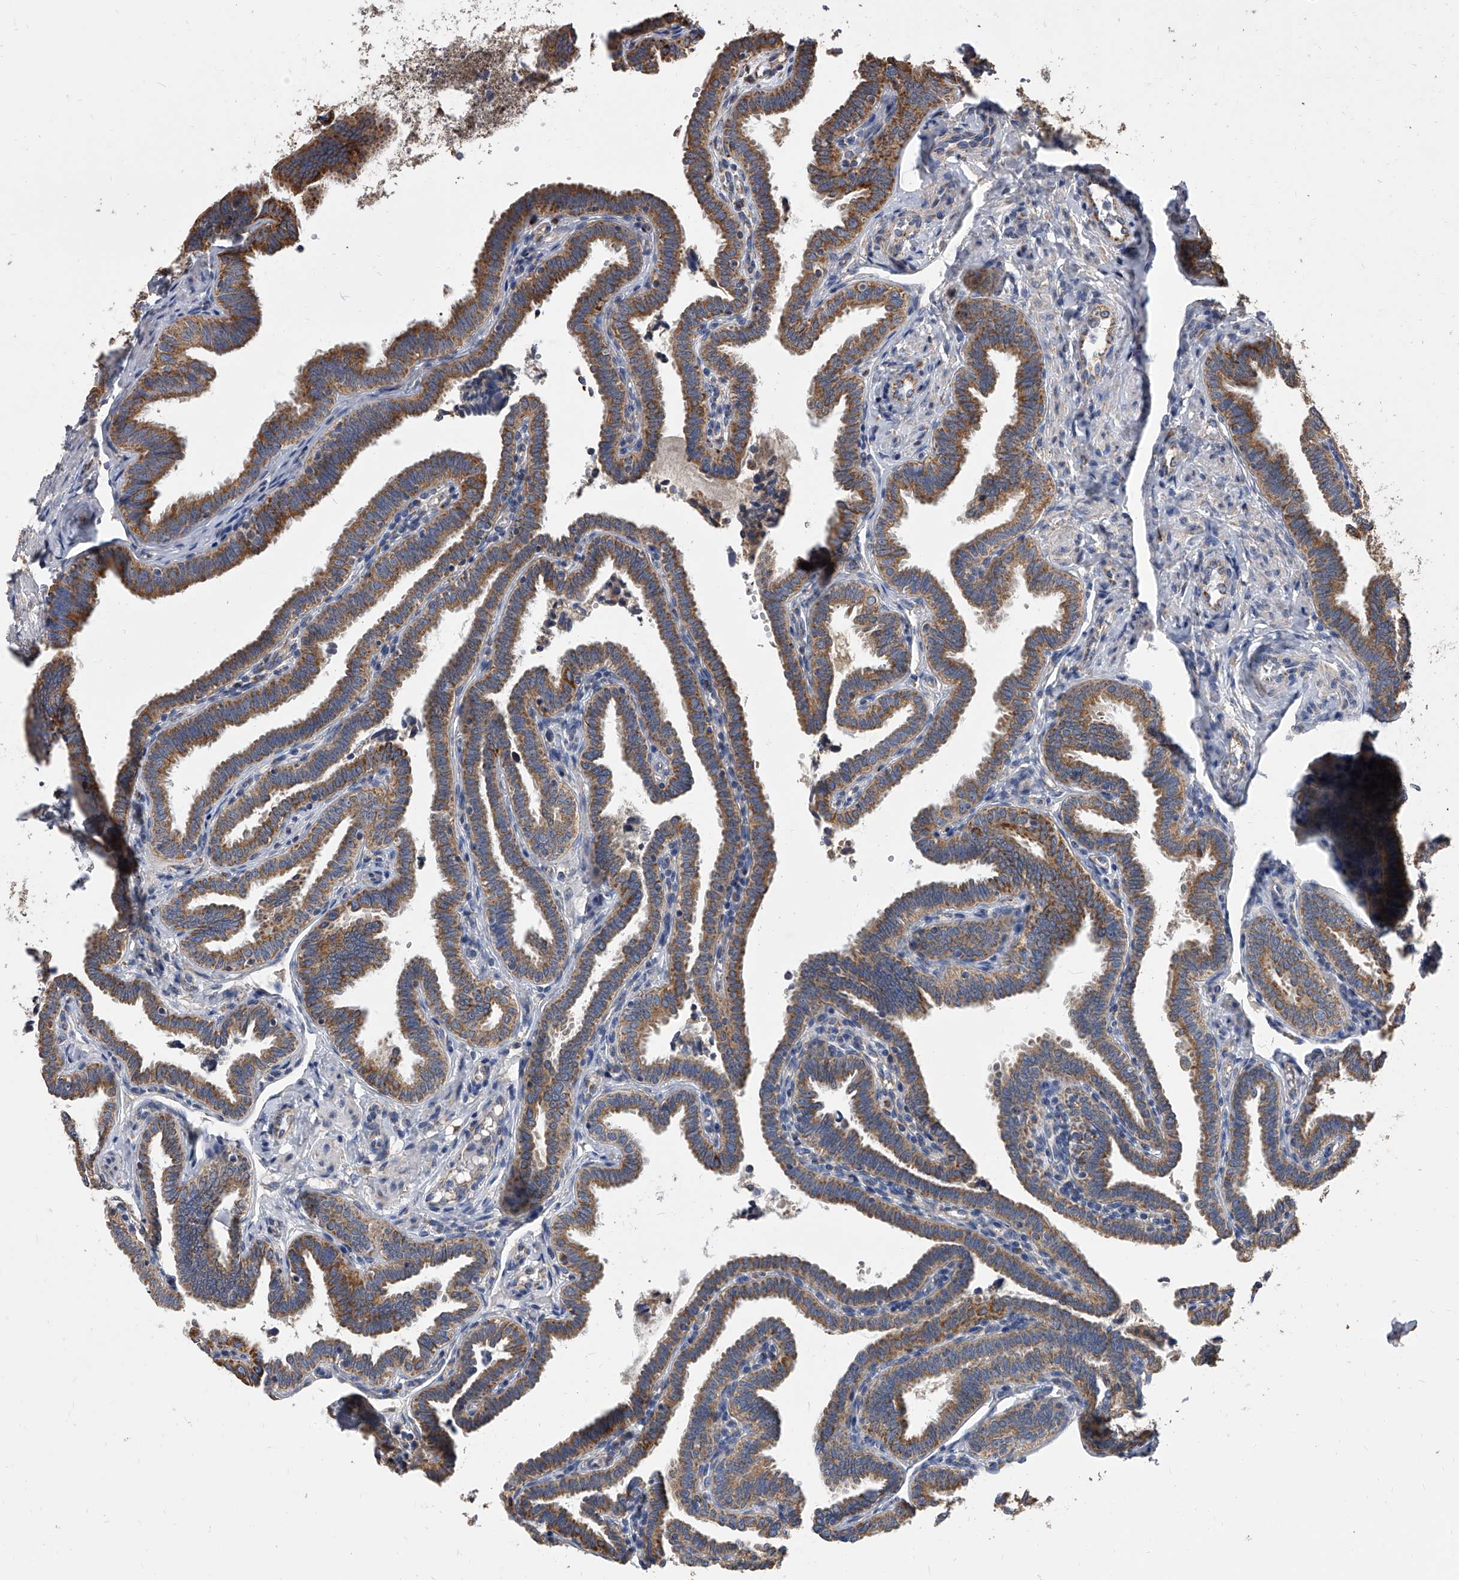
{"staining": {"intensity": "strong", "quantity": "25%-75%", "location": "cytoplasmic/membranous"}, "tissue": "fallopian tube", "cell_type": "Glandular cells", "image_type": "normal", "snomed": [{"axis": "morphology", "description": "Normal tissue, NOS"}, {"axis": "topography", "description": "Fallopian tube"}], "caption": "Immunohistochemistry (IHC) (DAB (3,3'-diaminobenzidine)) staining of normal fallopian tube exhibits strong cytoplasmic/membranous protein staining in about 25%-75% of glandular cells.", "gene": "MRPL28", "patient": {"sex": "female", "age": 39}}